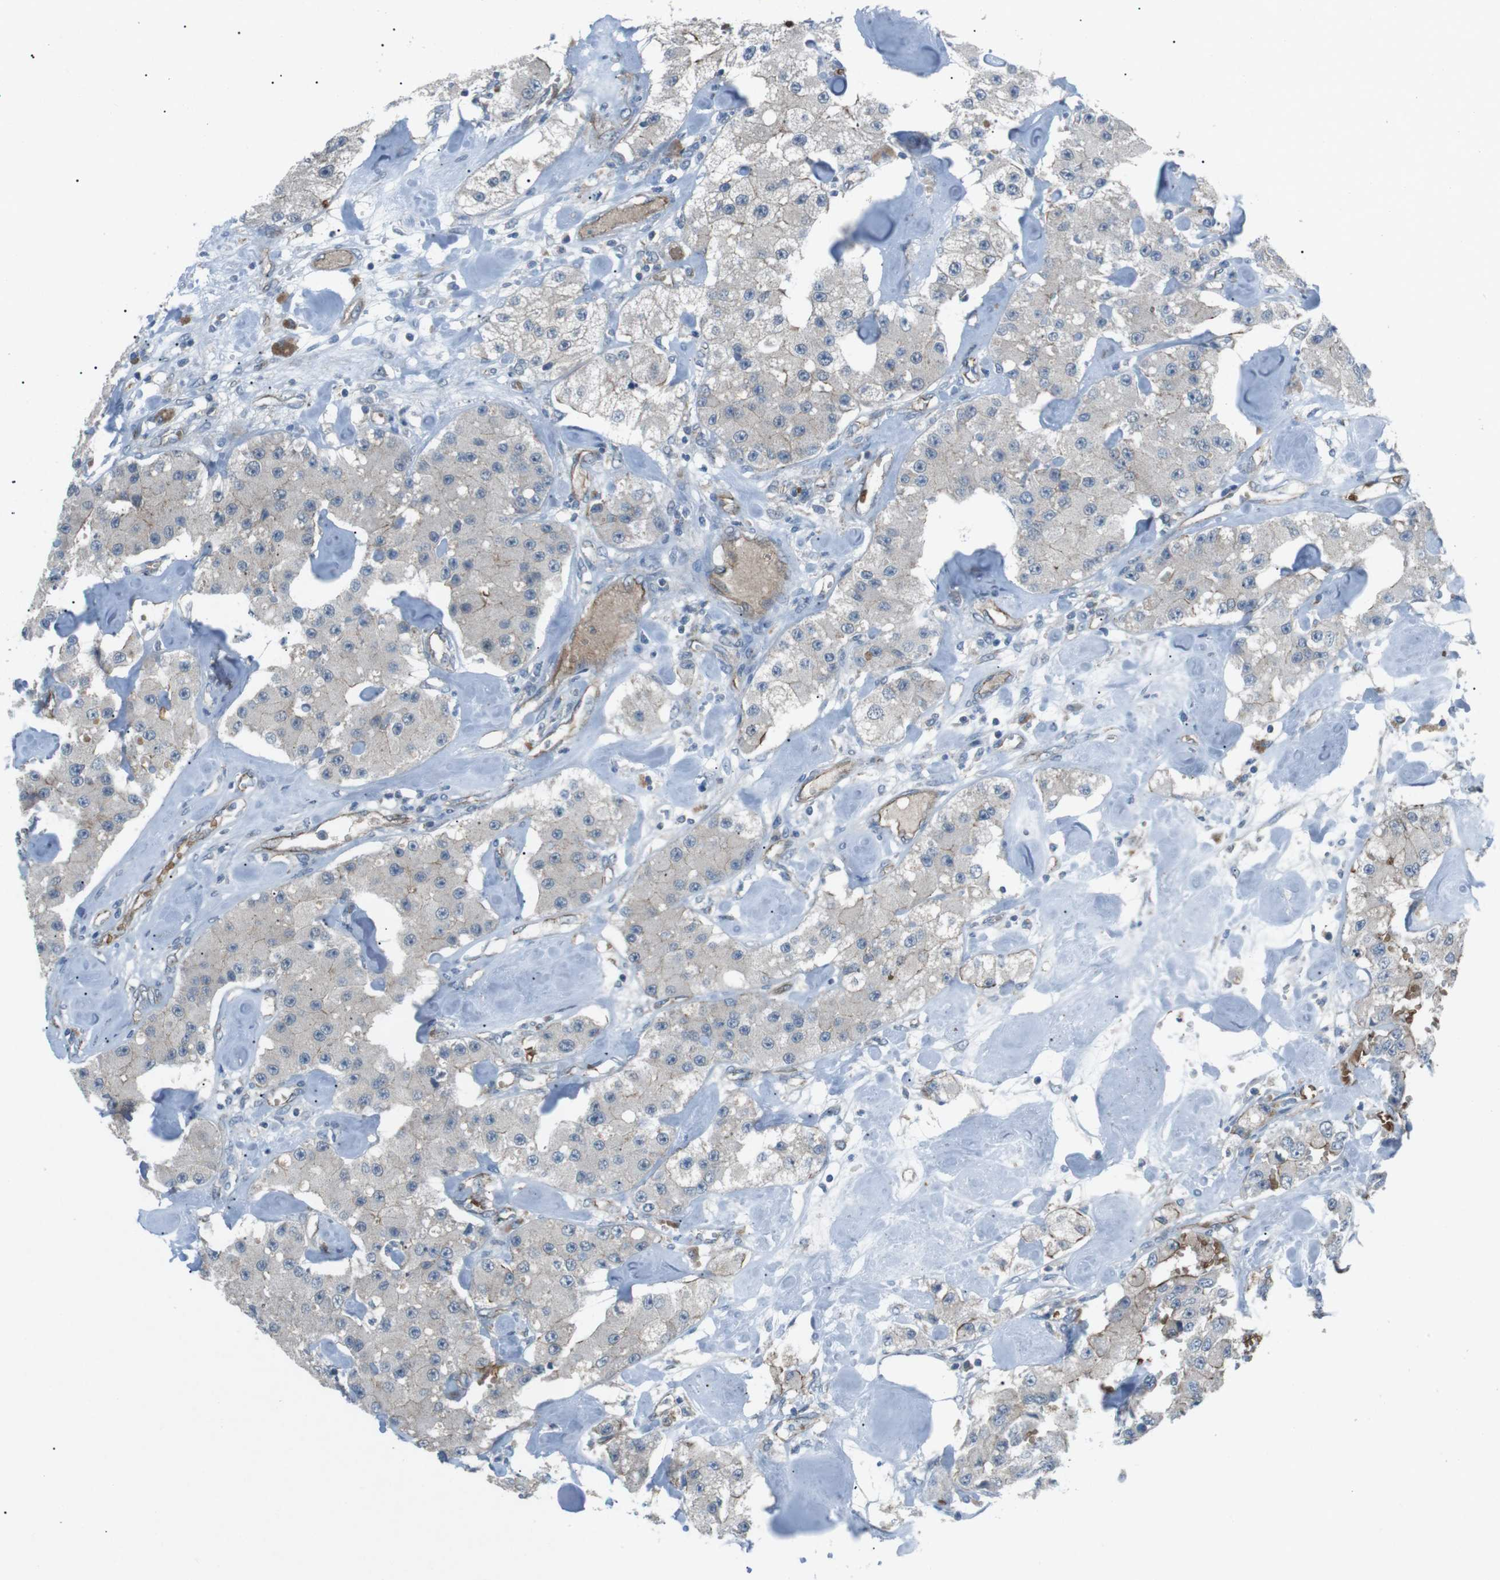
{"staining": {"intensity": "negative", "quantity": "none", "location": "none"}, "tissue": "carcinoid", "cell_type": "Tumor cells", "image_type": "cancer", "snomed": [{"axis": "morphology", "description": "Carcinoid, malignant, NOS"}, {"axis": "topography", "description": "Pancreas"}], "caption": "The micrograph reveals no staining of tumor cells in carcinoid.", "gene": "SPTA1", "patient": {"sex": "male", "age": 41}}